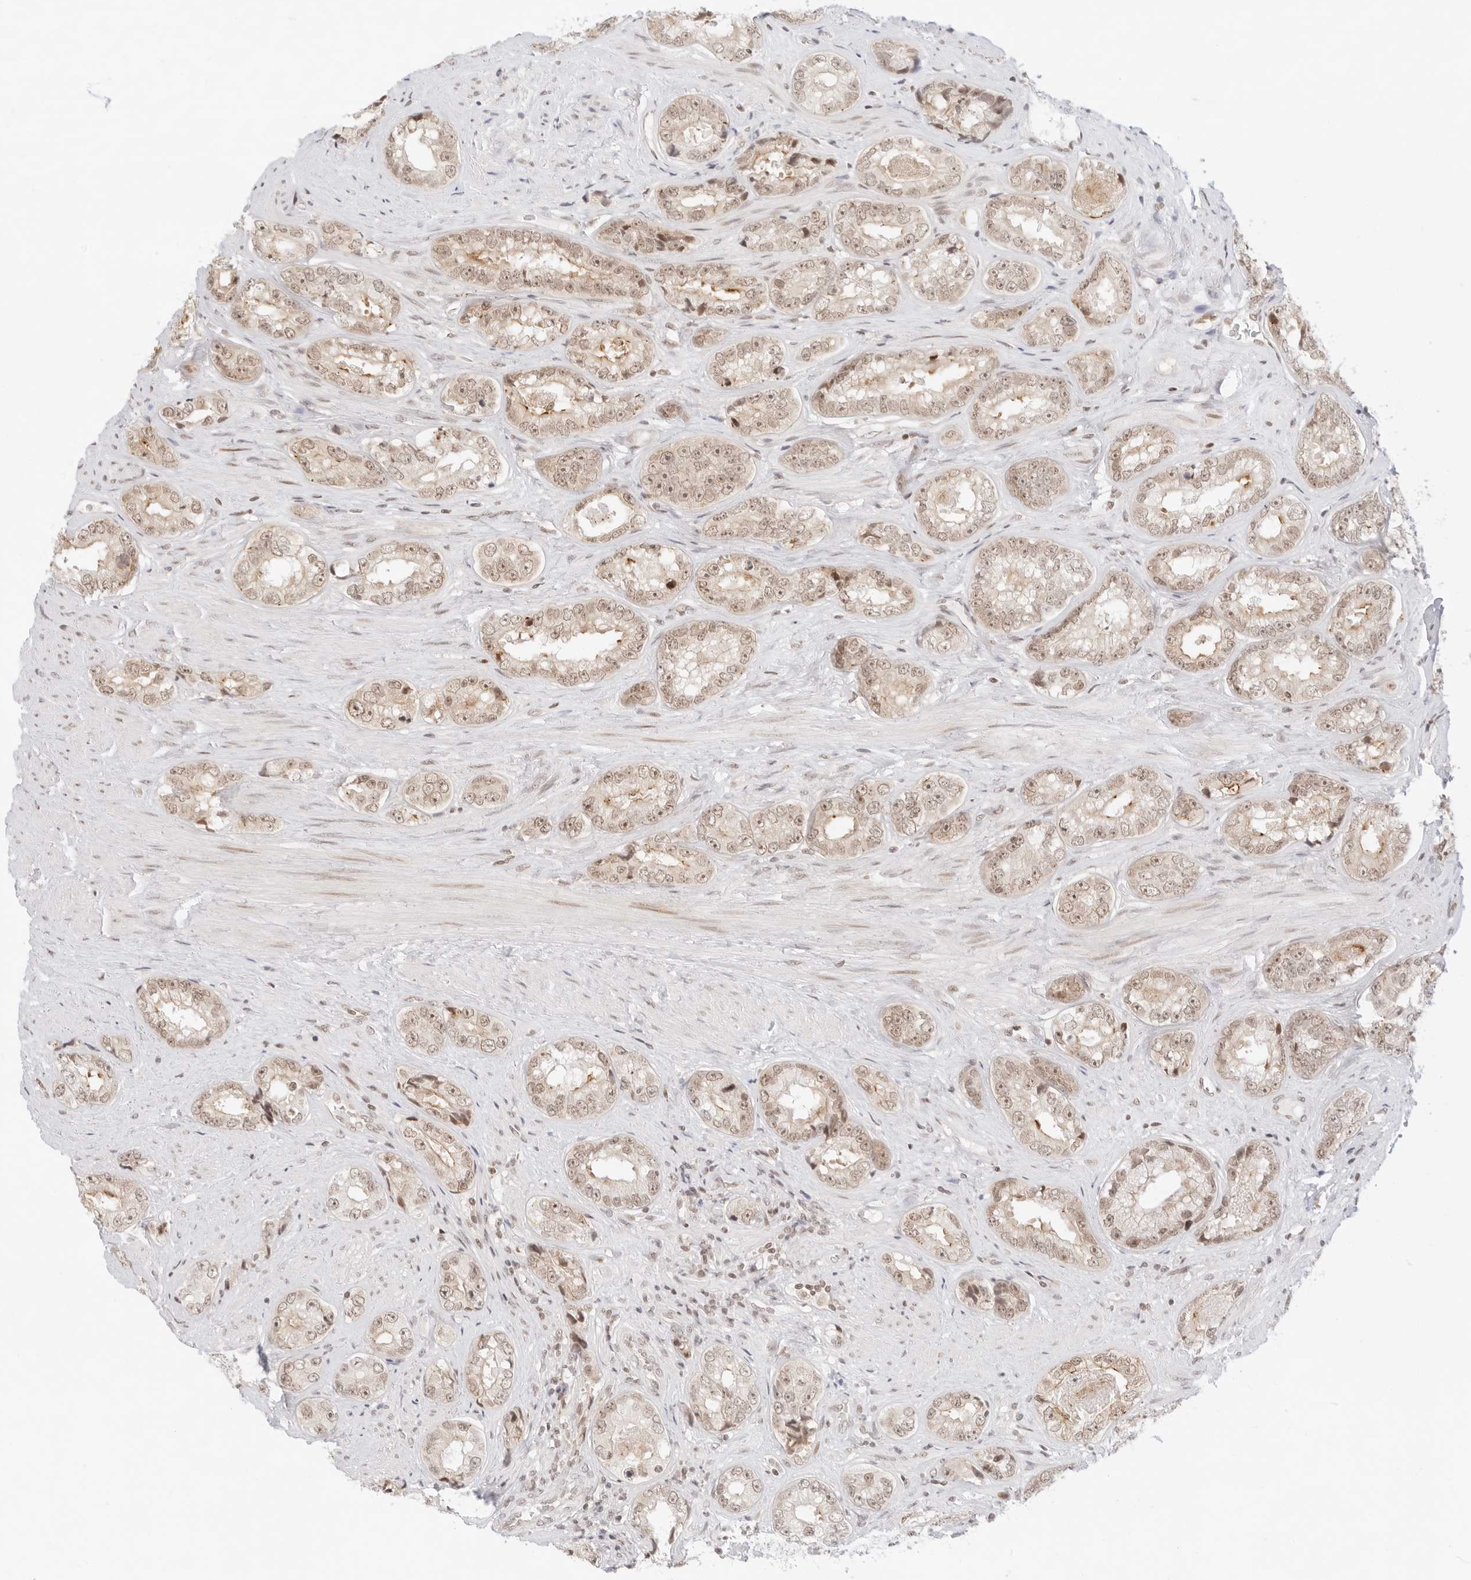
{"staining": {"intensity": "weak", "quantity": "25%-75%", "location": "nuclear"}, "tissue": "prostate cancer", "cell_type": "Tumor cells", "image_type": "cancer", "snomed": [{"axis": "morphology", "description": "Adenocarcinoma, High grade"}, {"axis": "topography", "description": "Prostate"}], "caption": "An immunohistochemistry (IHC) image of tumor tissue is shown. Protein staining in brown shows weak nuclear positivity in prostate cancer (high-grade adenocarcinoma) within tumor cells. The protein is shown in brown color, while the nuclei are stained blue.", "gene": "GNAS", "patient": {"sex": "male", "age": 61}}